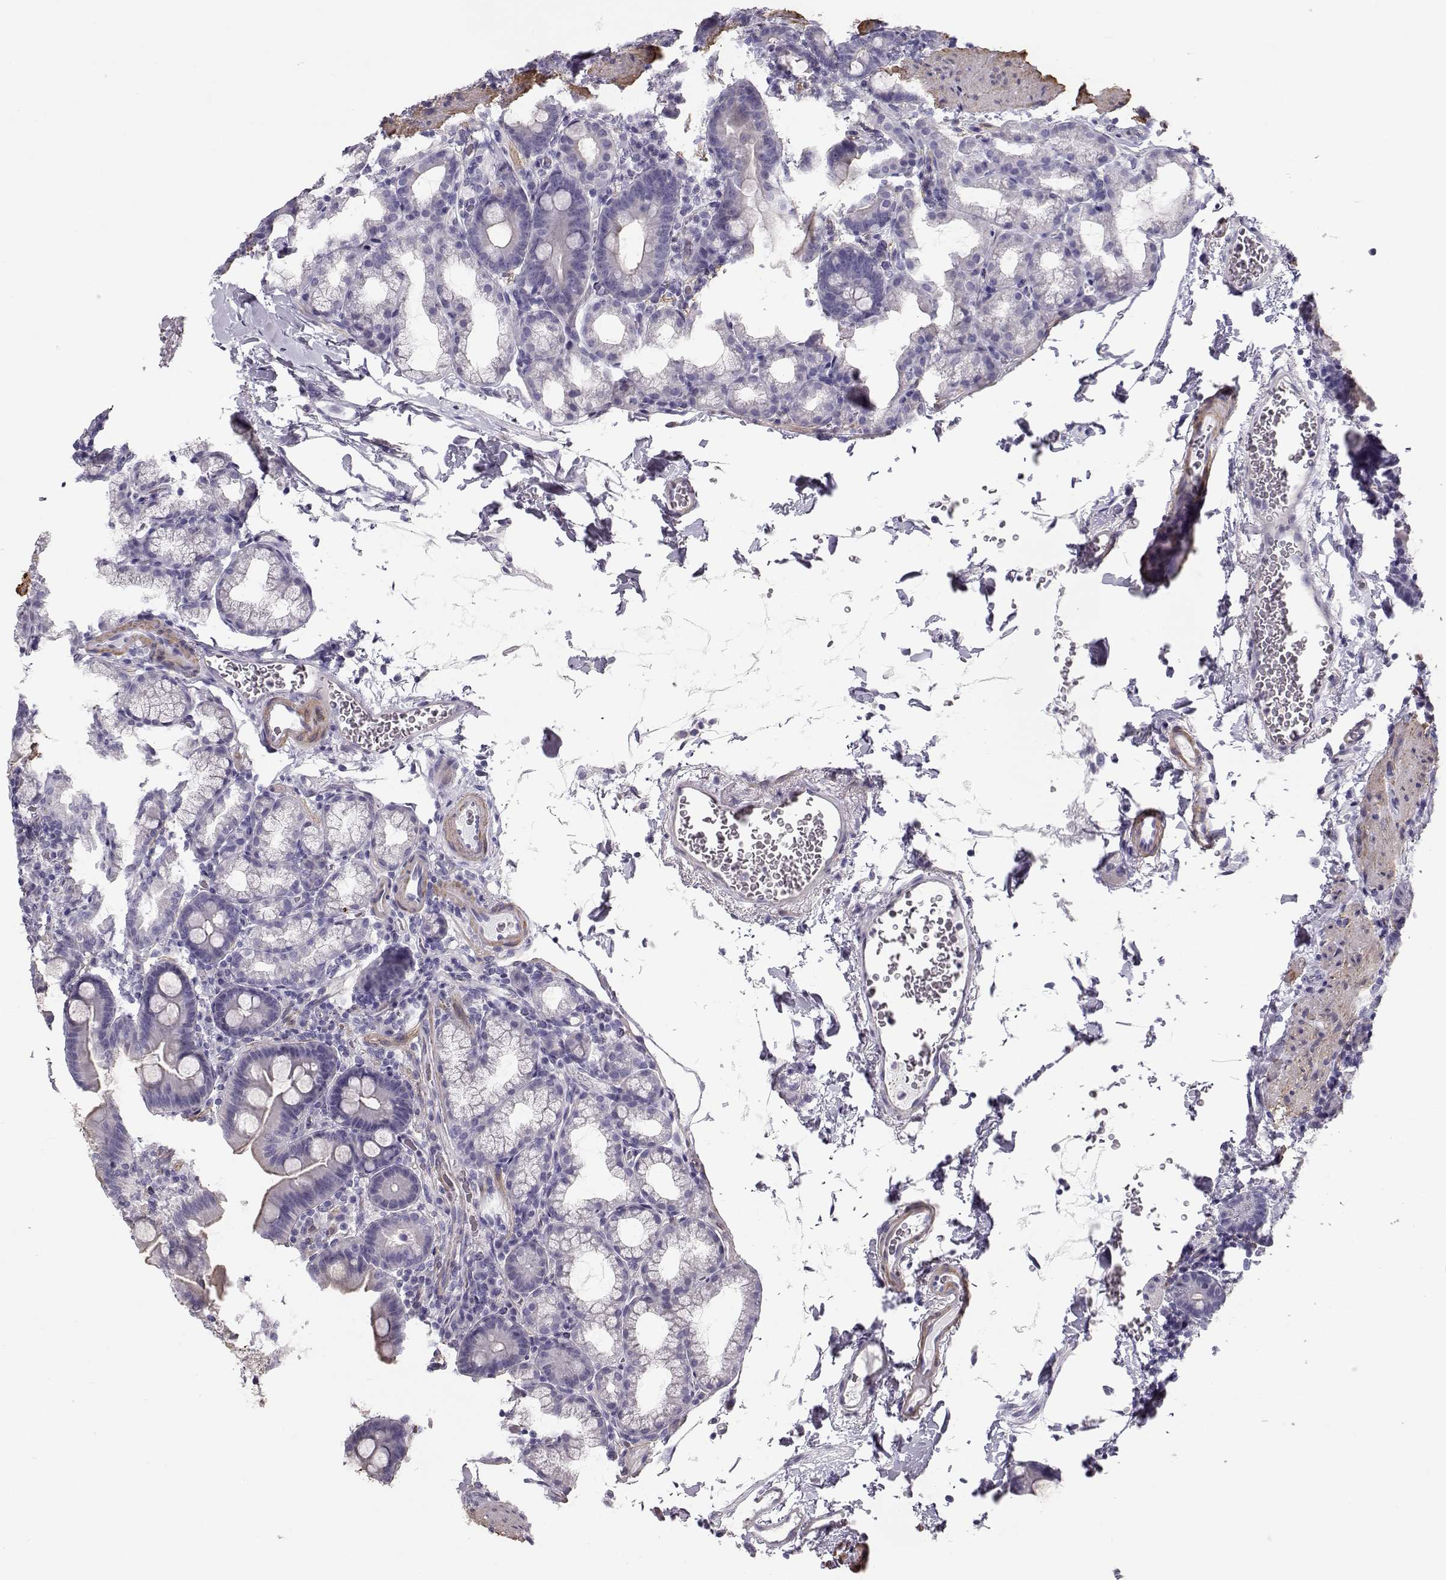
{"staining": {"intensity": "moderate", "quantity": "25%-75%", "location": "cytoplasmic/membranous"}, "tissue": "duodenum", "cell_type": "Glandular cells", "image_type": "normal", "snomed": [{"axis": "morphology", "description": "Normal tissue, NOS"}, {"axis": "topography", "description": "Duodenum"}], "caption": "Immunohistochemistry (IHC) (DAB) staining of normal human duodenum demonstrates moderate cytoplasmic/membranous protein positivity in about 25%-75% of glandular cells.", "gene": "SLITRK3", "patient": {"sex": "male", "age": 59}}